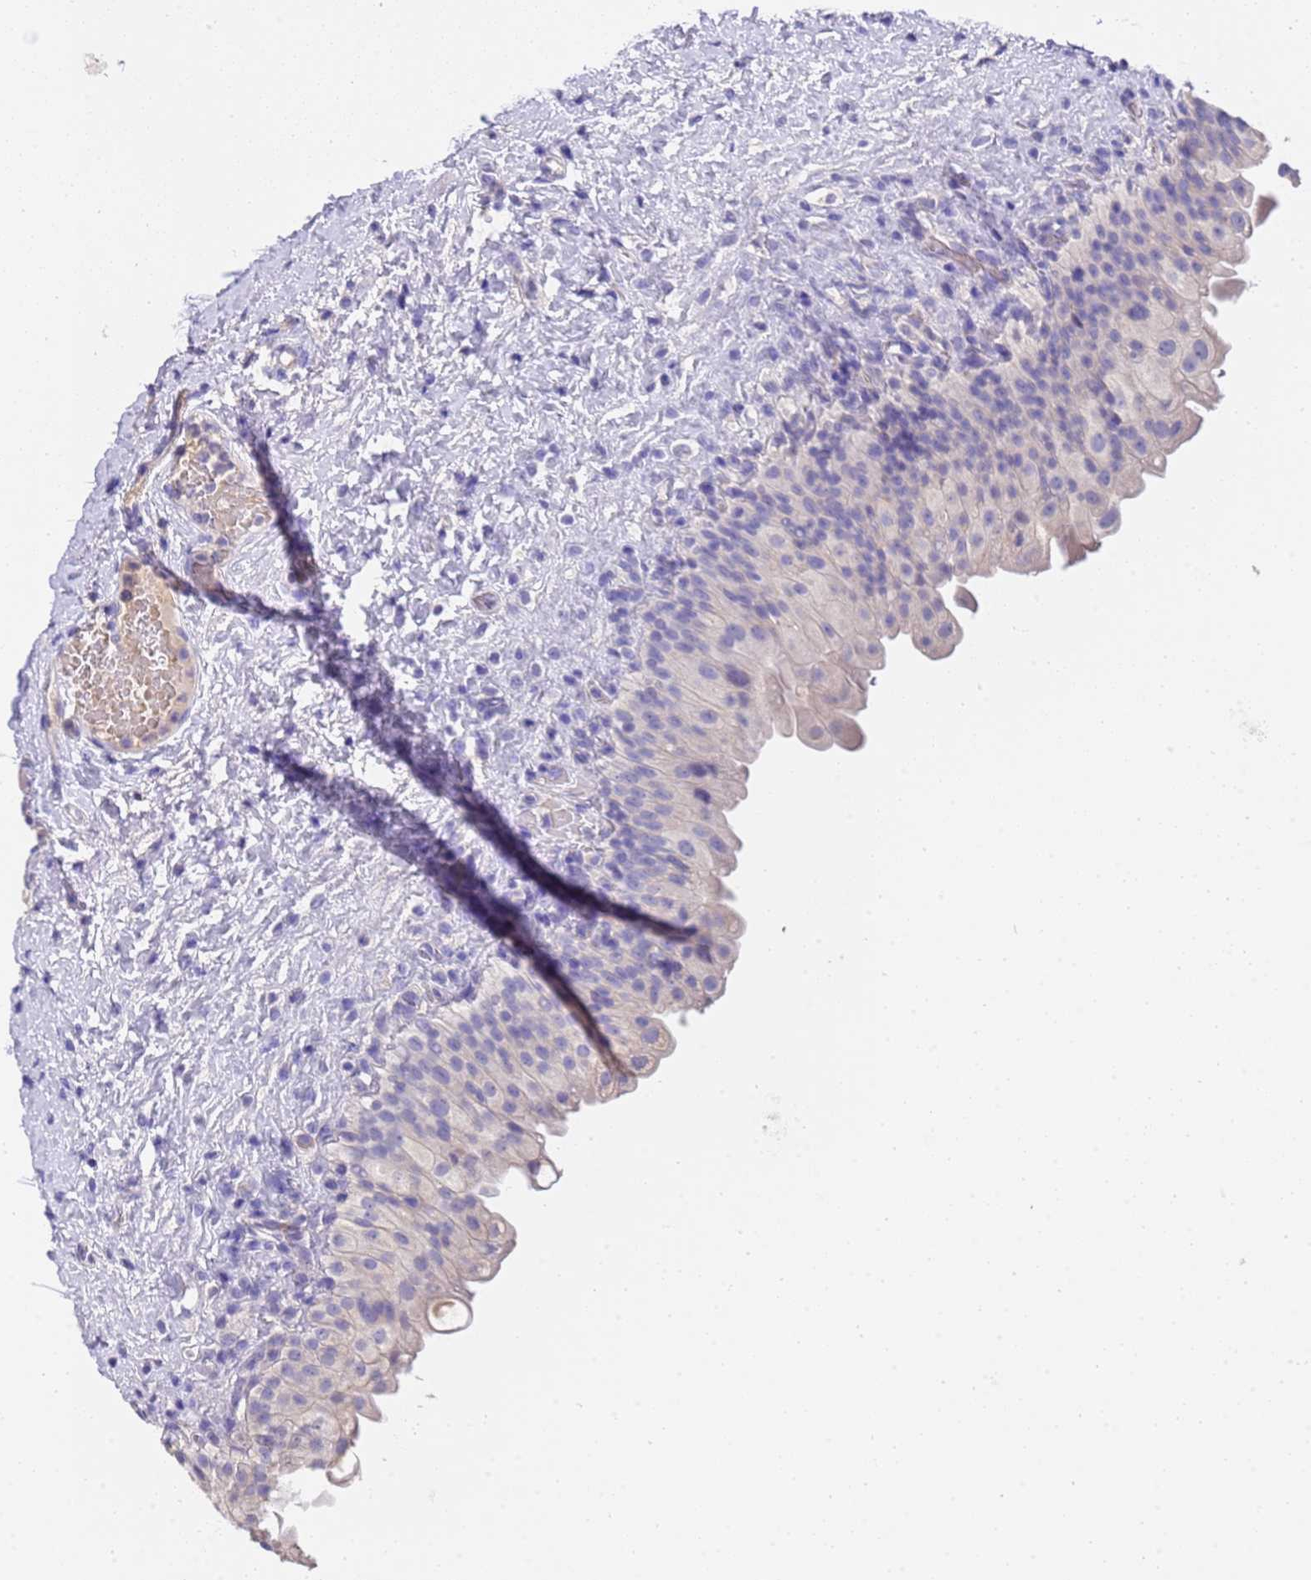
{"staining": {"intensity": "negative", "quantity": "none", "location": "none"}, "tissue": "urinary bladder", "cell_type": "Urothelial cells", "image_type": "normal", "snomed": [{"axis": "morphology", "description": "Normal tissue, NOS"}, {"axis": "topography", "description": "Urinary bladder"}], "caption": "Urothelial cells are negative for brown protein staining in benign urinary bladder.", "gene": "SLC24A3", "patient": {"sex": "female", "age": 27}}